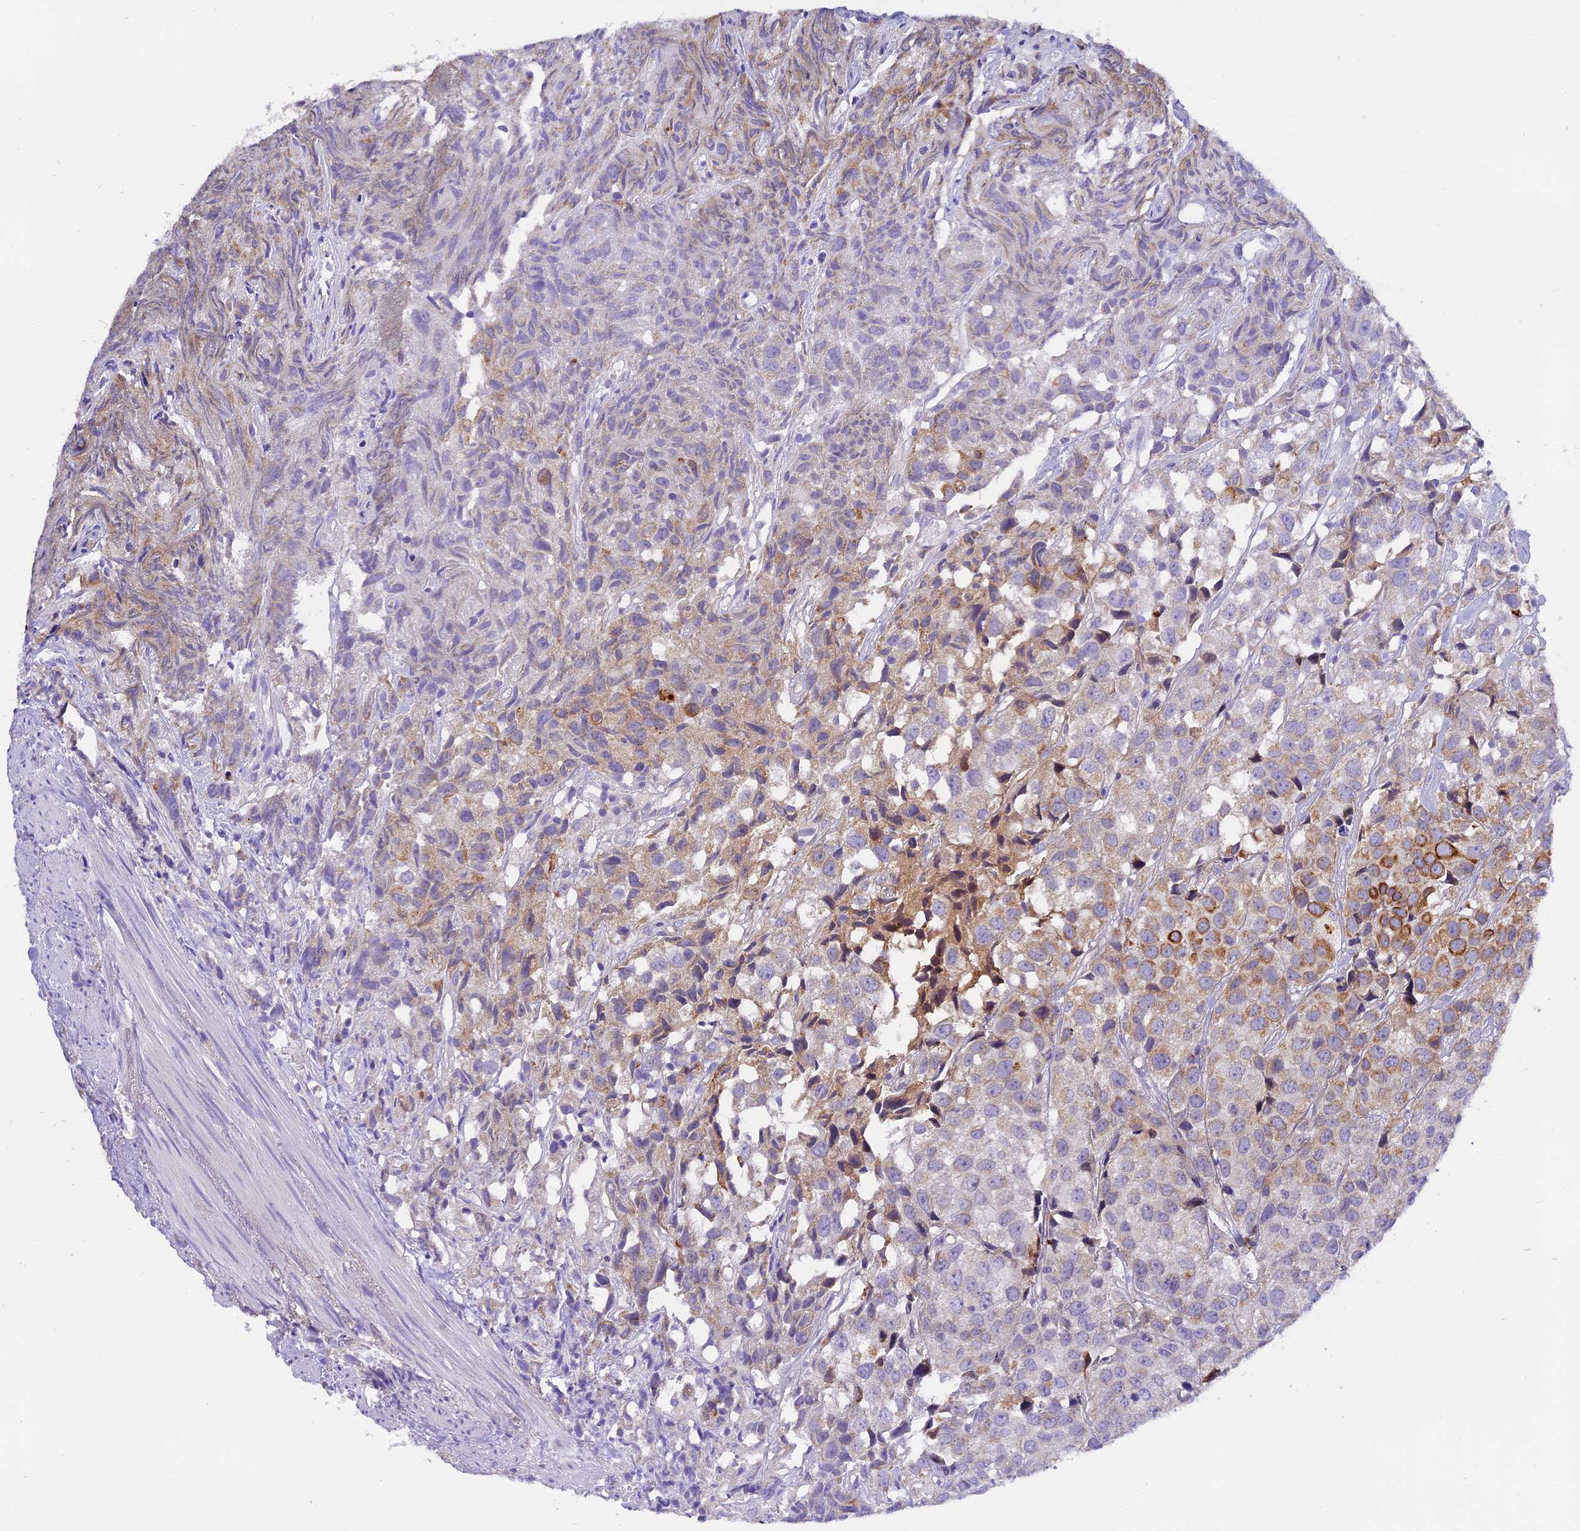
{"staining": {"intensity": "strong", "quantity": "<25%", "location": "cytoplasmic/membranous"}, "tissue": "urothelial cancer", "cell_type": "Tumor cells", "image_type": "cancer", "snomed": [{"axis": "morphology", "description": "Urothelial carcinoma, High grade"}, {"axis": "topography", "description": "Urinary bladder"}], "caption": "Protein staining of urothelial carcinoma (high-grade) tissue reveals strong cytoplasmic/membranous staining in approximately <25% of tumor cells.", "gene": "MRPS34", "patient": {"sex": "female", "age": 75}}